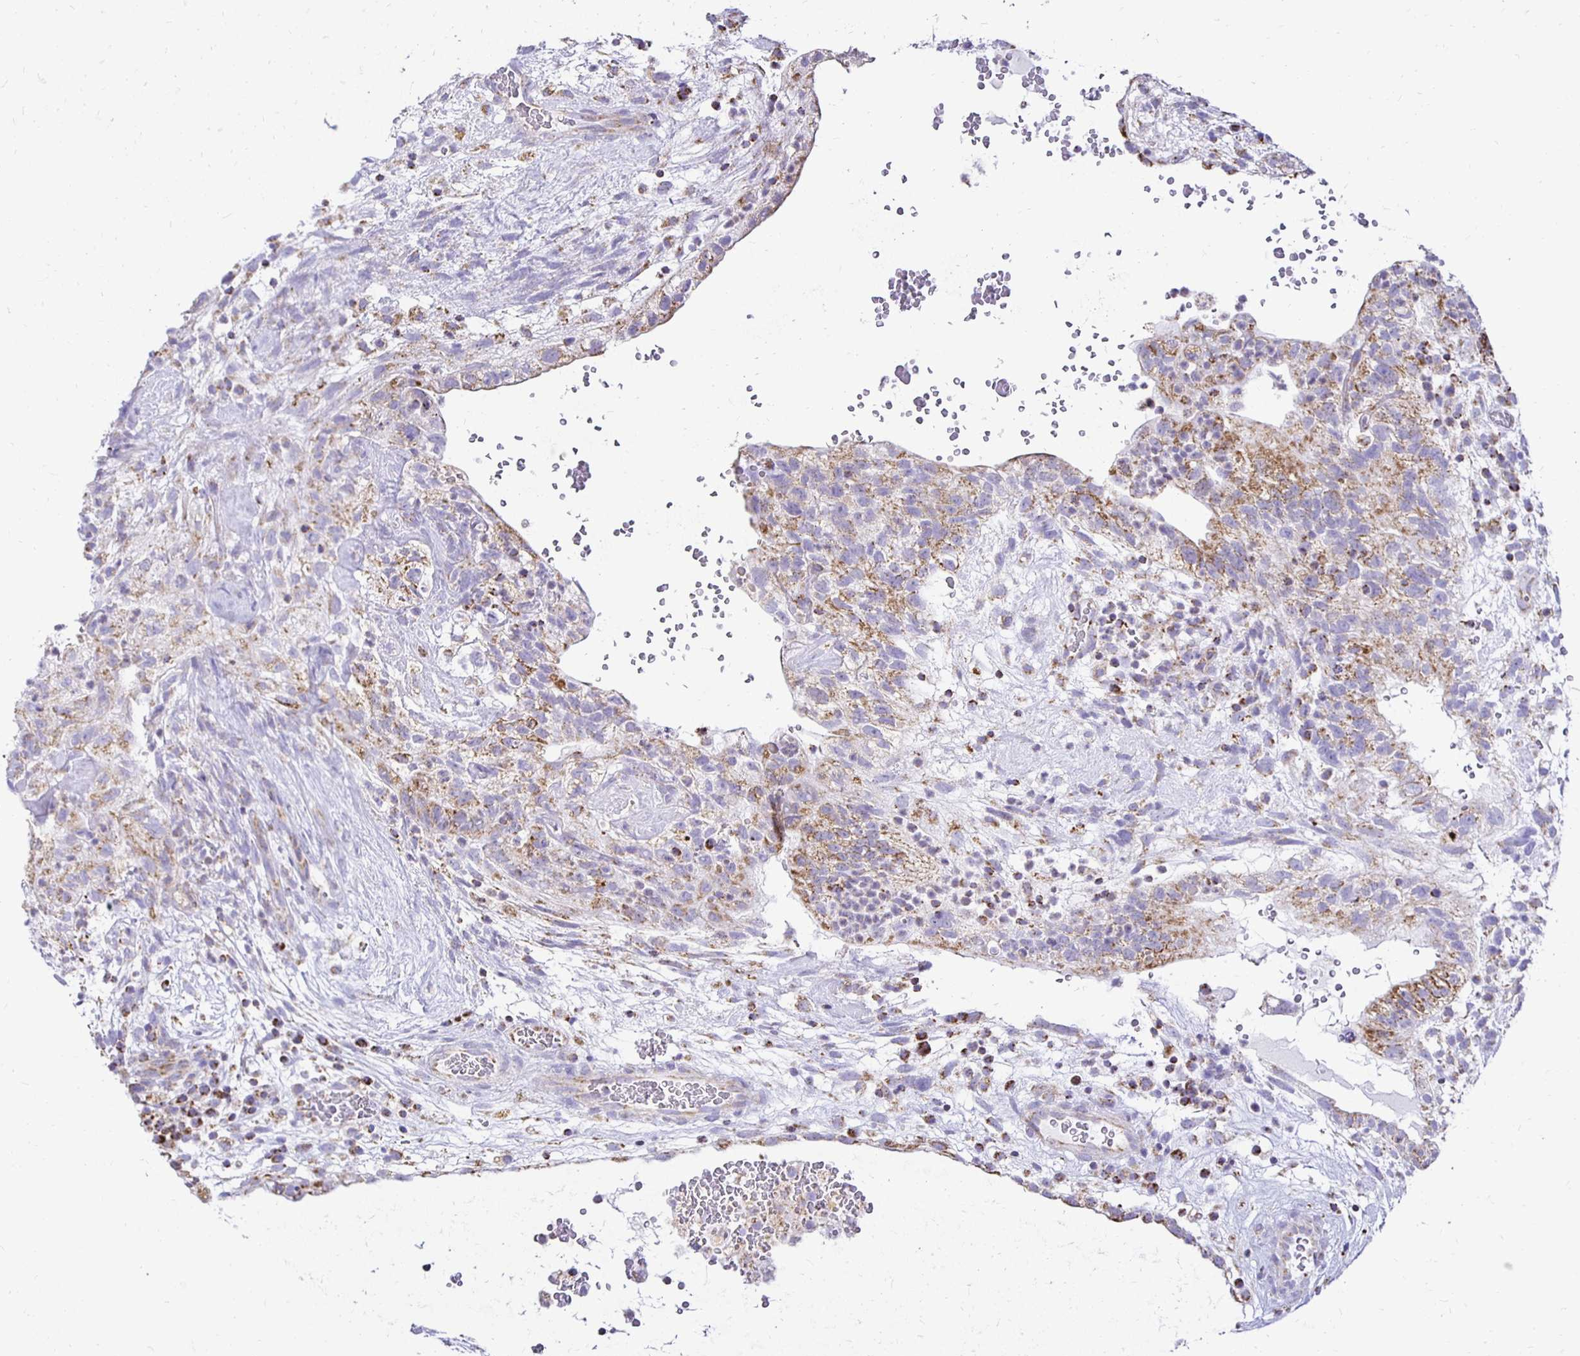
{"staining": {"intensity": "moderate", "quantity": "25%-75%", "location": "cytoplasmic/membranous"}, "tissue": "testis cancer", "cell_type": "Tumor cells", "image_type": "cancer", "snomed": [{"axis": "morphology", "description": "Normal tissue, NOS"}, {"axis": "morphology", "description": "Carcinoma, Embryonal, NOS"}, {"axis": "topography", "description": "Testis"}], "caption": "A medium amount of moderate cytoplasmic/membranous positivity is appreciated in about 25%-75% of tumor cells in testis cancer tissue.", "gene": "PLAAT2", "patient": {"sex": "male", "age": 32}}